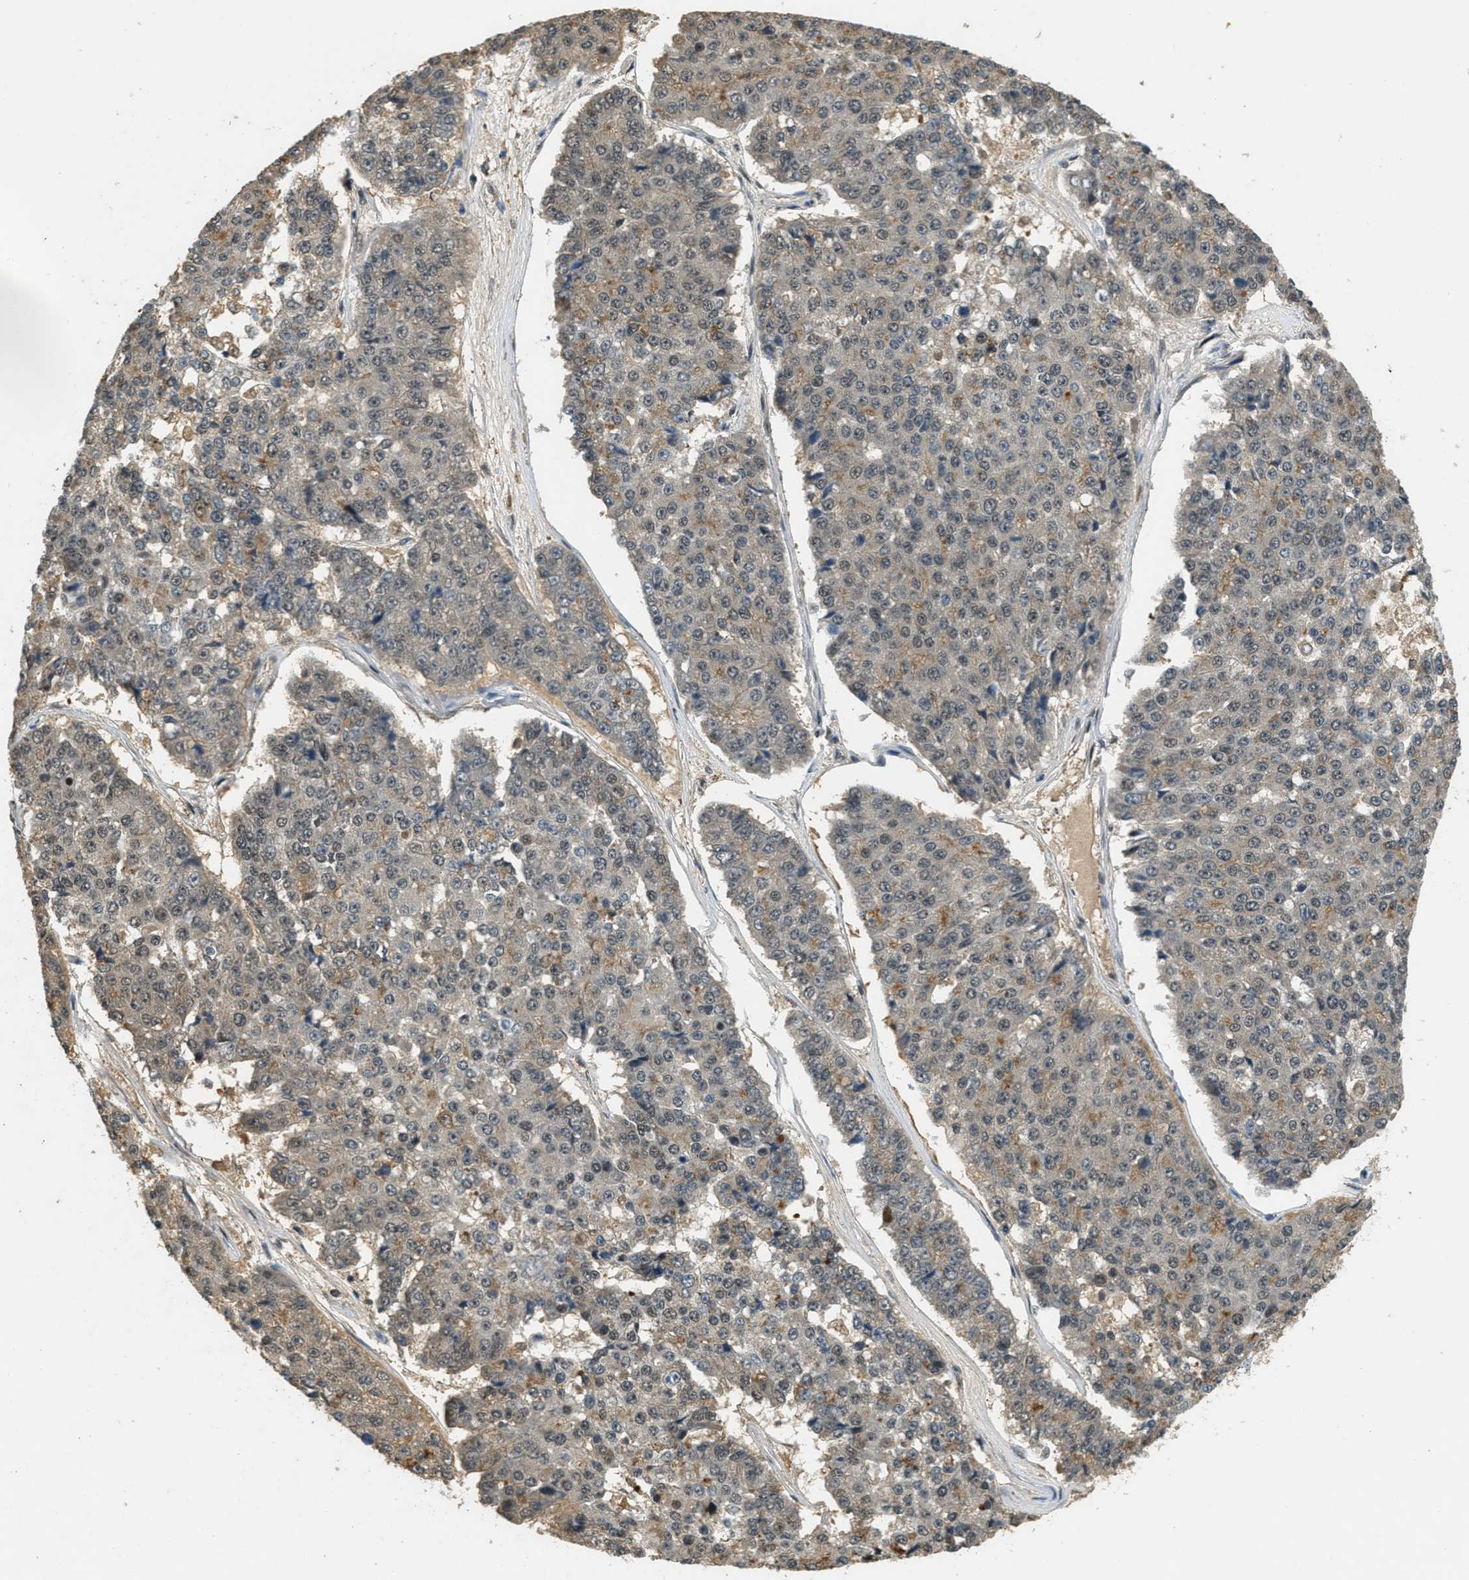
{"staining": {"intensity": "weak", "quantity": "<25%", "location": "nuclear"}, "tissue": "pancreatic cancer", "cell_type": "Tumor cells", "image_type": "cancer", "snomed": [{"axis": "morphology", "description": "Adenocarcinoma, NOS"}, {"axis": "topography", "description": "Pancreas"}], "caption": "Immunohistochemical staining of human pancreatic cancer (adenocarcinoma) reveals no significant staining in tumor cells.", "gene": "ZNF148", "patient": {"sex": "male", "age": 50}}